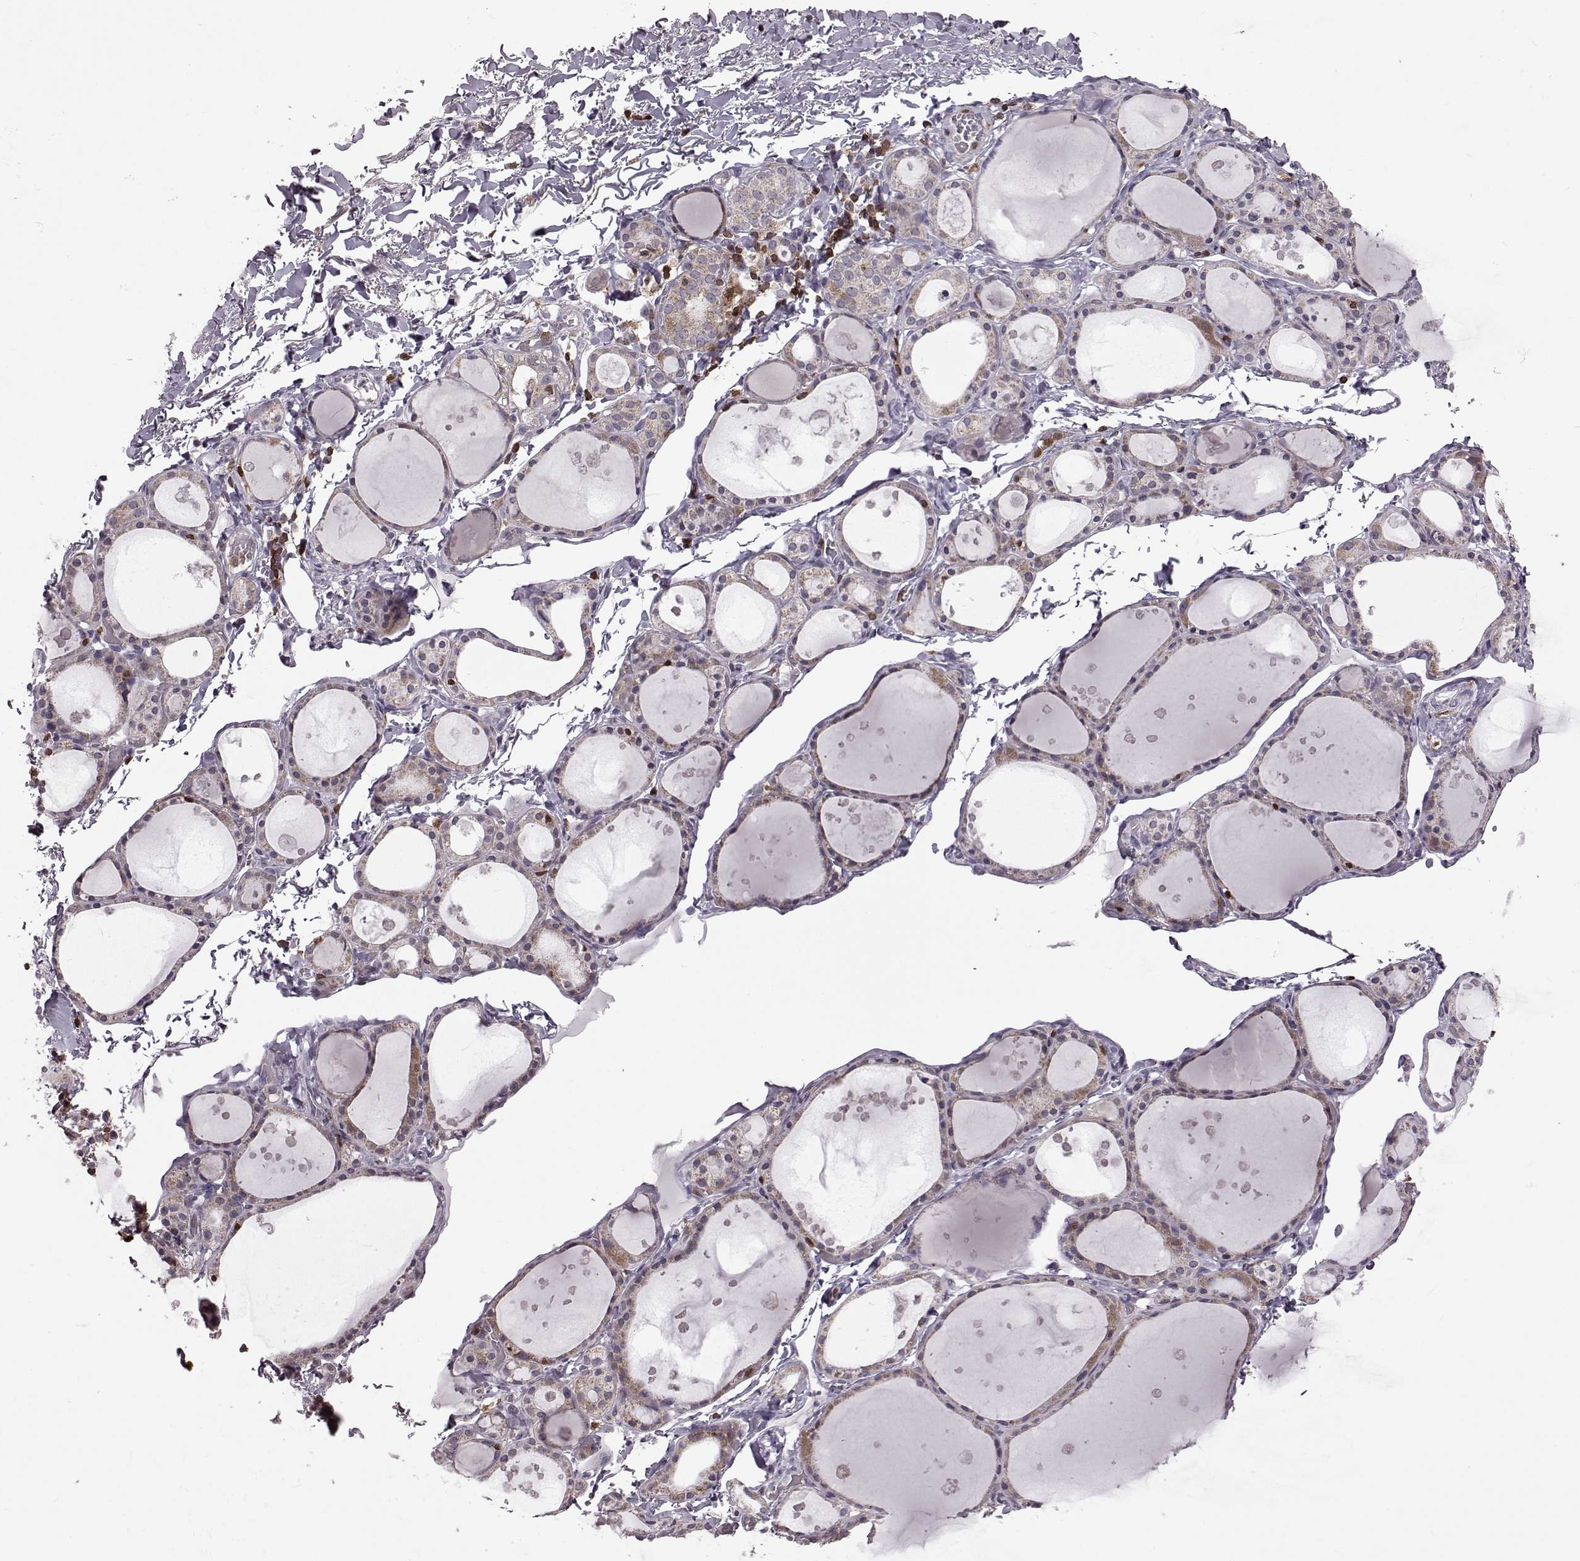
{"staining": {"intensity": "negative", "quantity": "none", "location": "none"}, "tissue": "thyroid gland", "cell_type": "Glandular cells", "image_type": "normal", "snomed": [{"axis": "morphology", "description": "Normal tissue, NOS"}, {"axis": "topography", "description": "Thyroid gland"}], "caption": "A micrograph of human thyroid gland is negative for staining in glandular cells. (DAB IHC, high magnification).", "gene": "DOK2", "patient": {"sex": "male", "age": 68}}